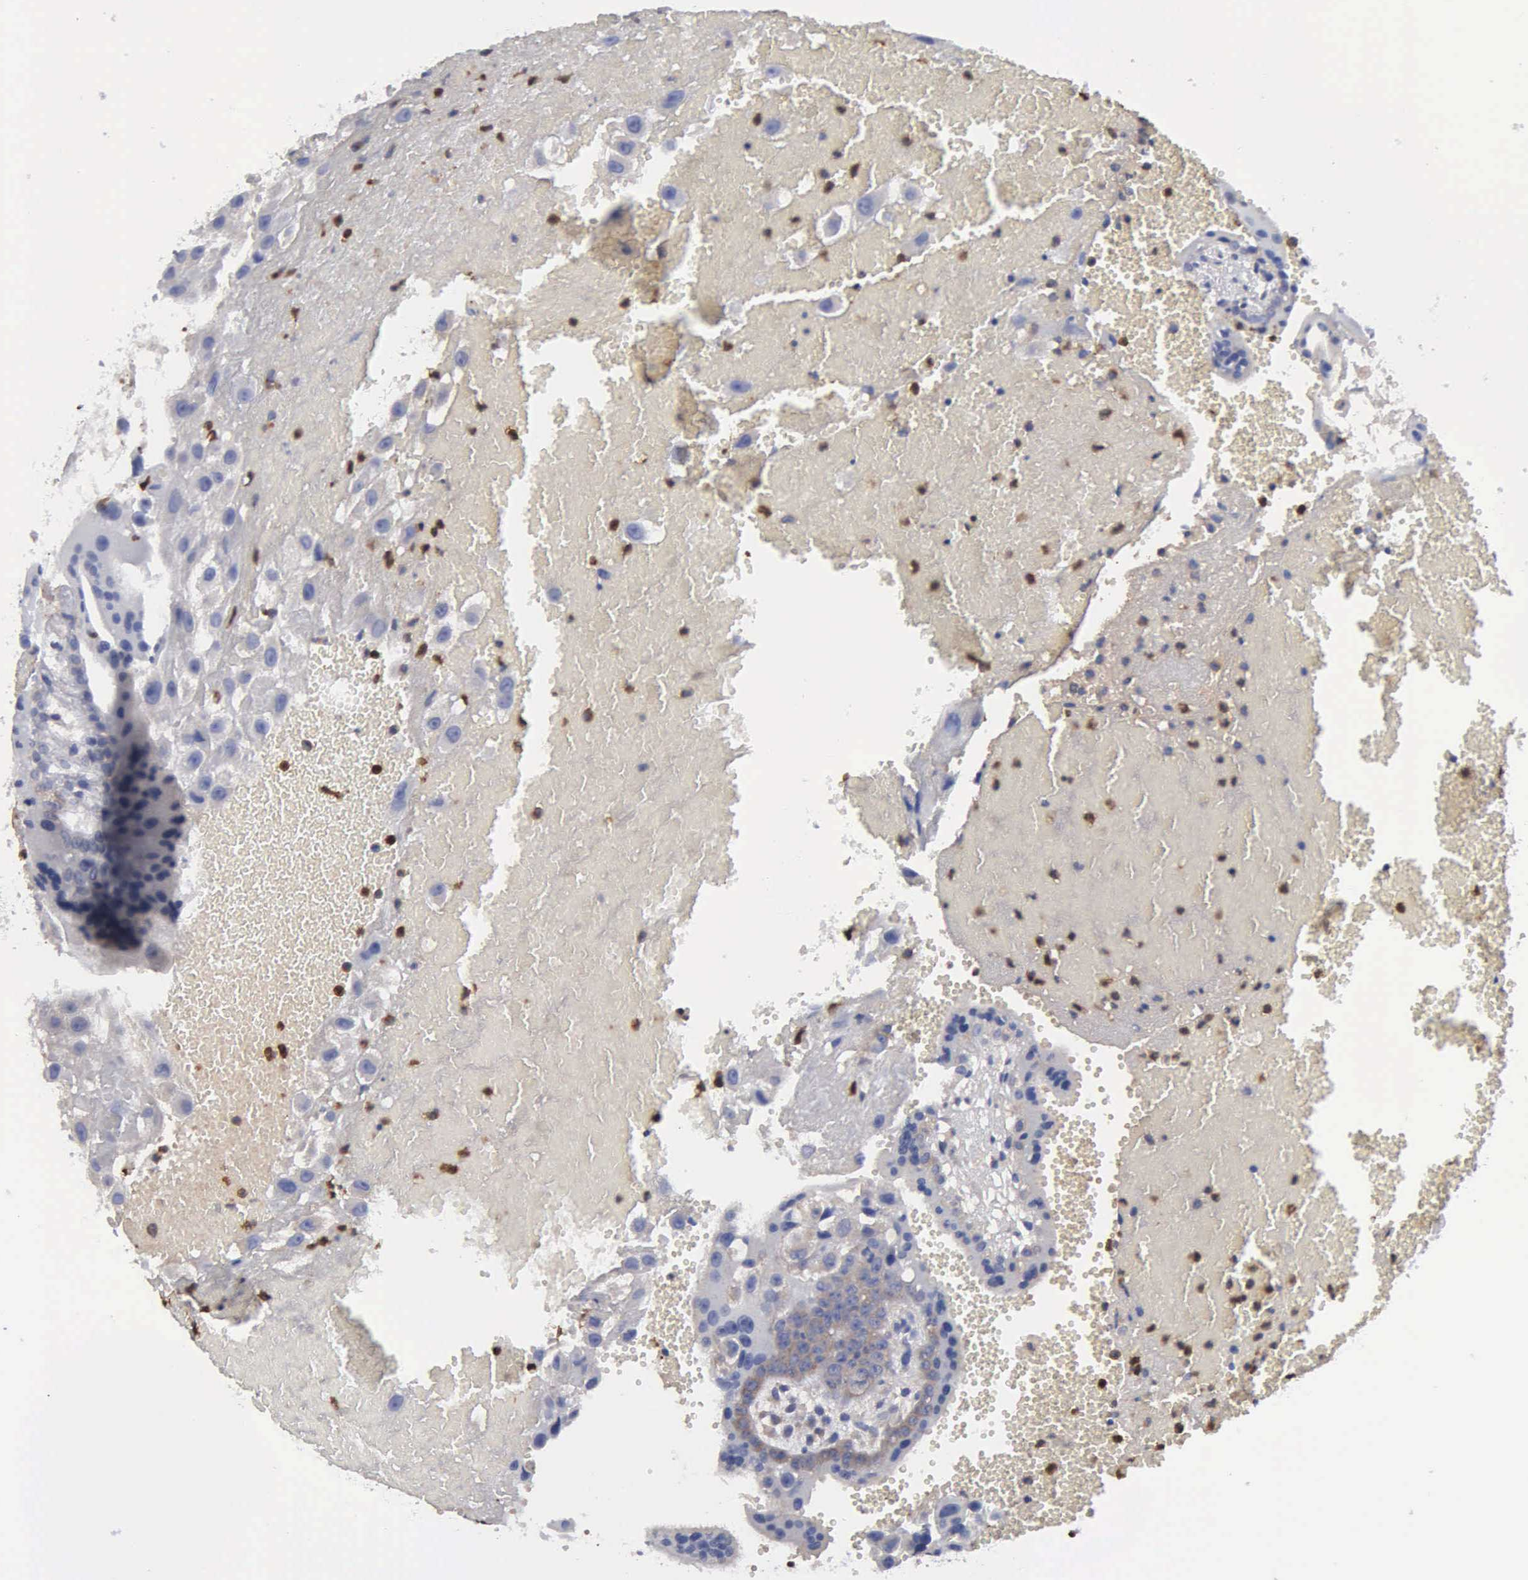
{"staining": {"intensity": "negative", "quantity": "none", "location": "none"}, "tissue": "placenta", "cell_type": "Decidual cells", "image_type": "normal", "snomed": [{"axis": "morphology", "description": "Normal tissue, NOS"}, {"axis": "topography", "description": "Placenta"}], "caption": "Immunohistochemistry (IHC) image of unremarkable human placenta stained for a protein (brown), which reveals no staining in decidual cells.", "gene": "G6PD", "patient": {"sex": "female", "age": 30}}